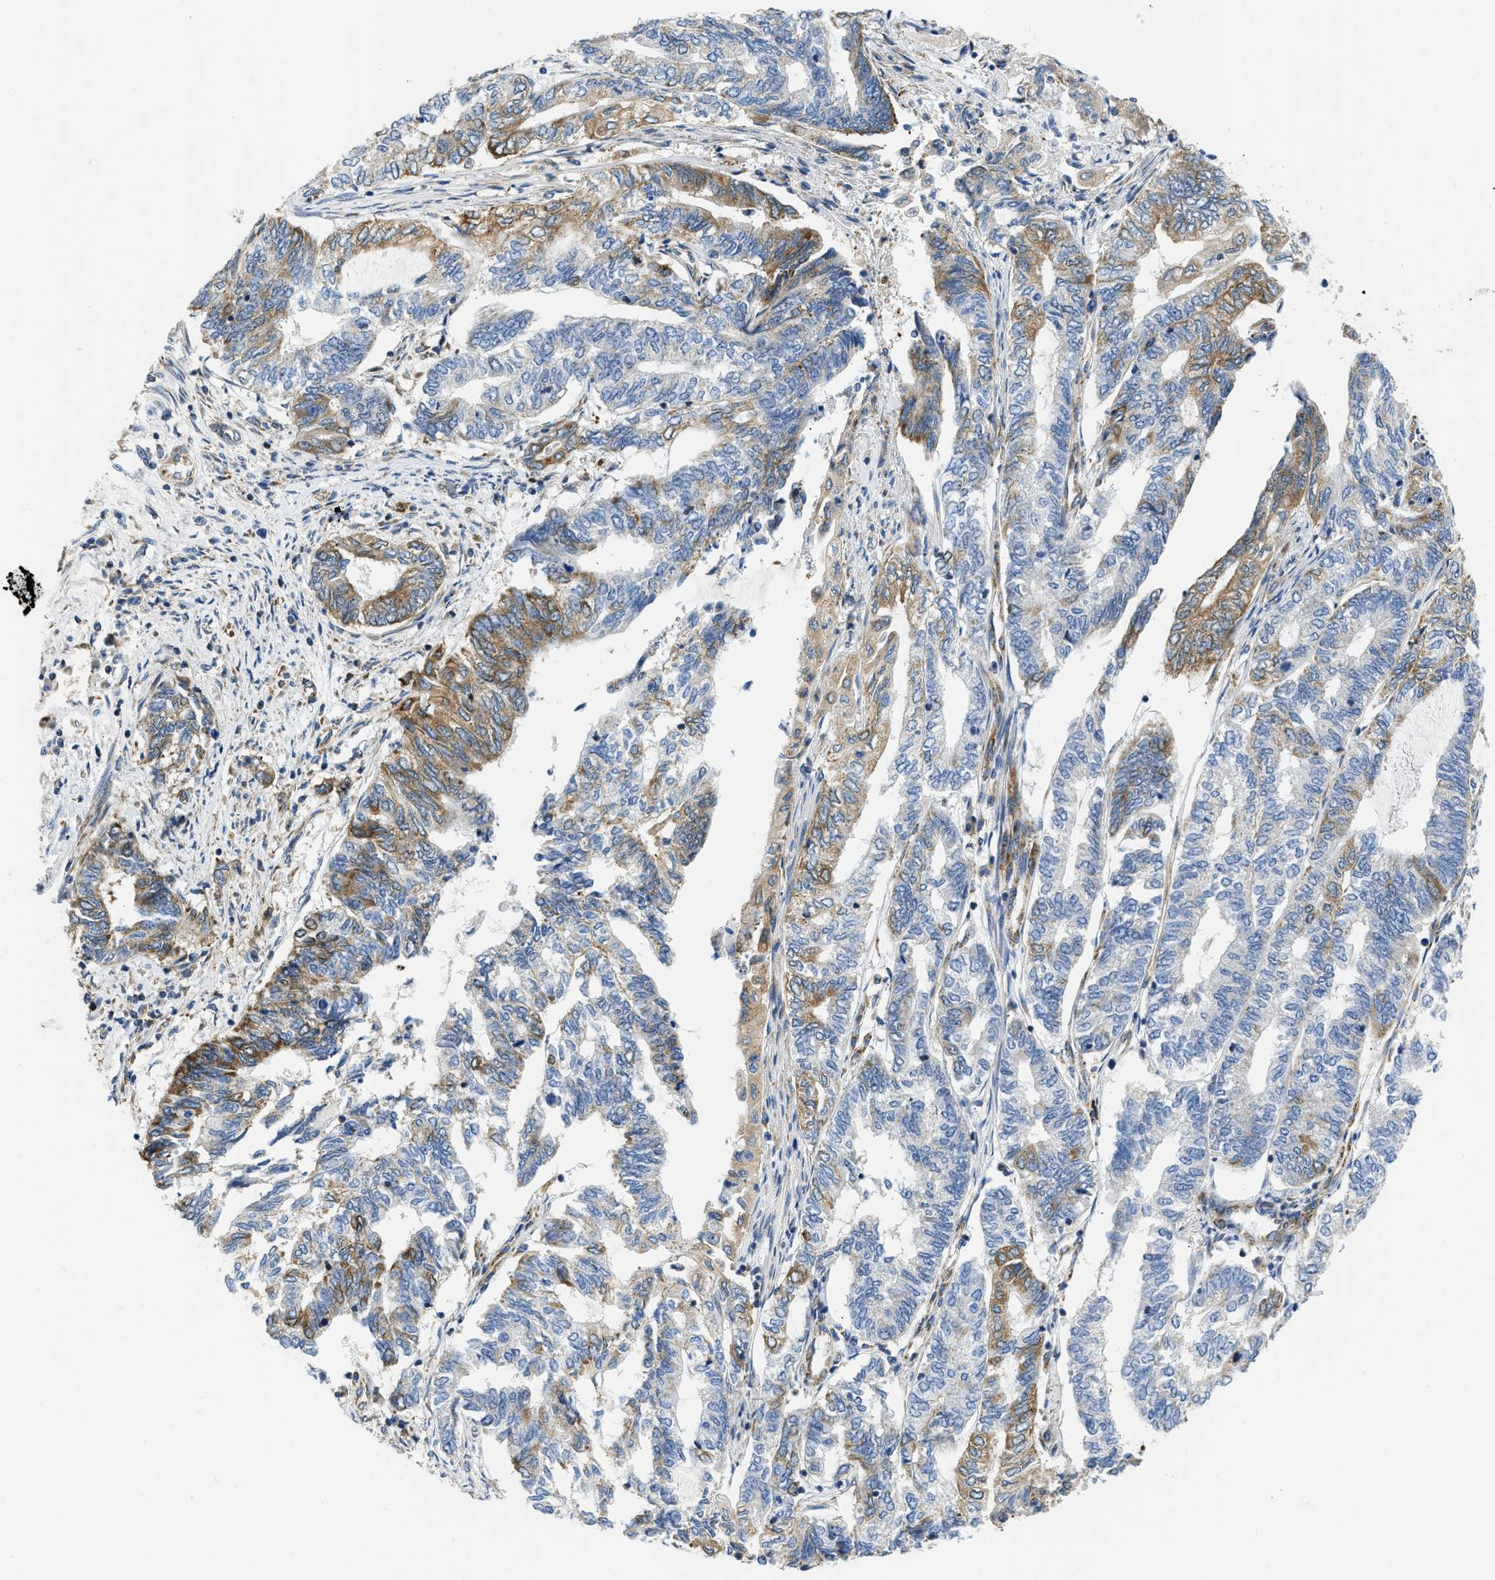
{"staining": {"intensity": "moderate", "quantity": "25%-75%", "location": "cytoplasmic/membranous"}, "tissue": "endometrial cancer", "cell_type": "Tumor cells", "image_type": "cancer", "snomed": [{"axis": "morphology", "description": "Adenocarcinoma, NOS"}, {"axis": "topography", "description": "Uterus"}, {"axis": "topography", "description": "Endometrium"}], "caption": "High-magnification brightfield microscopy of endometrial cancer (adenocarcinoma) stained with DAB (brown) and counterstained with hematoxylin (blue). tumor cells exhibit moderate cytoplasmic/membranous staining is seen in about25%-75% of cells.", "gene": "CAMKK2", "patient": {"sex": "female", "age": 70}}